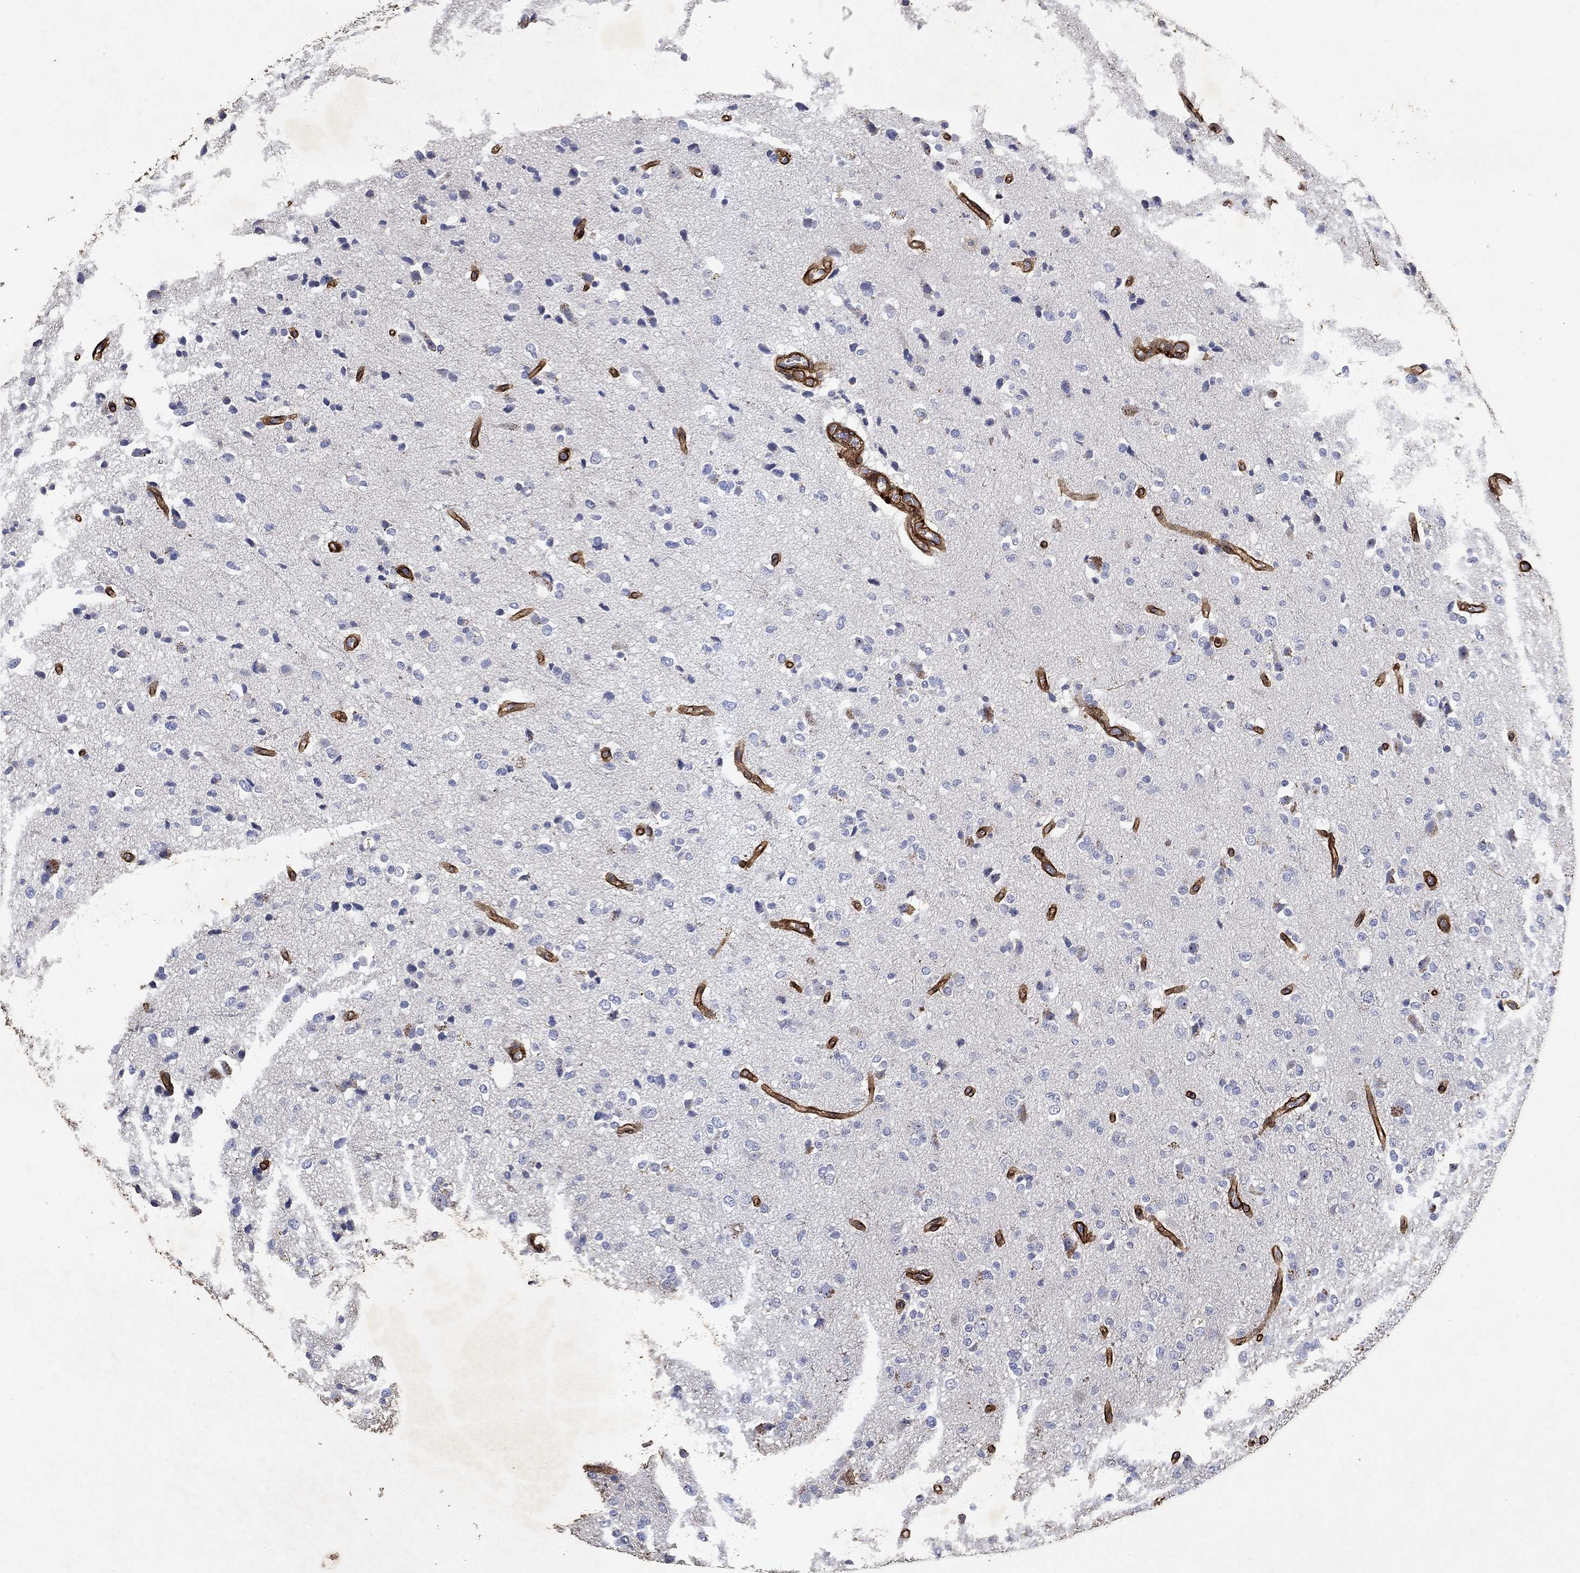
{"staining": {"intensity": "negative", "quantity": "none", "location": "none"}, "tissue": "glioma", "cell_type": "Tumor cells", "image_type": "cancer", "snomed": [{"axis": "morphology", "description": "Glioma, malignant, Low grade"}, {"axis": "topography", "description": "Brain"}], "caption": "This is an immunohistochemistry histopathology image of glioma. There is no expression in tumor cells.", "gene": "COL4A2", "patient": {"sex": "male", "age": 41}}